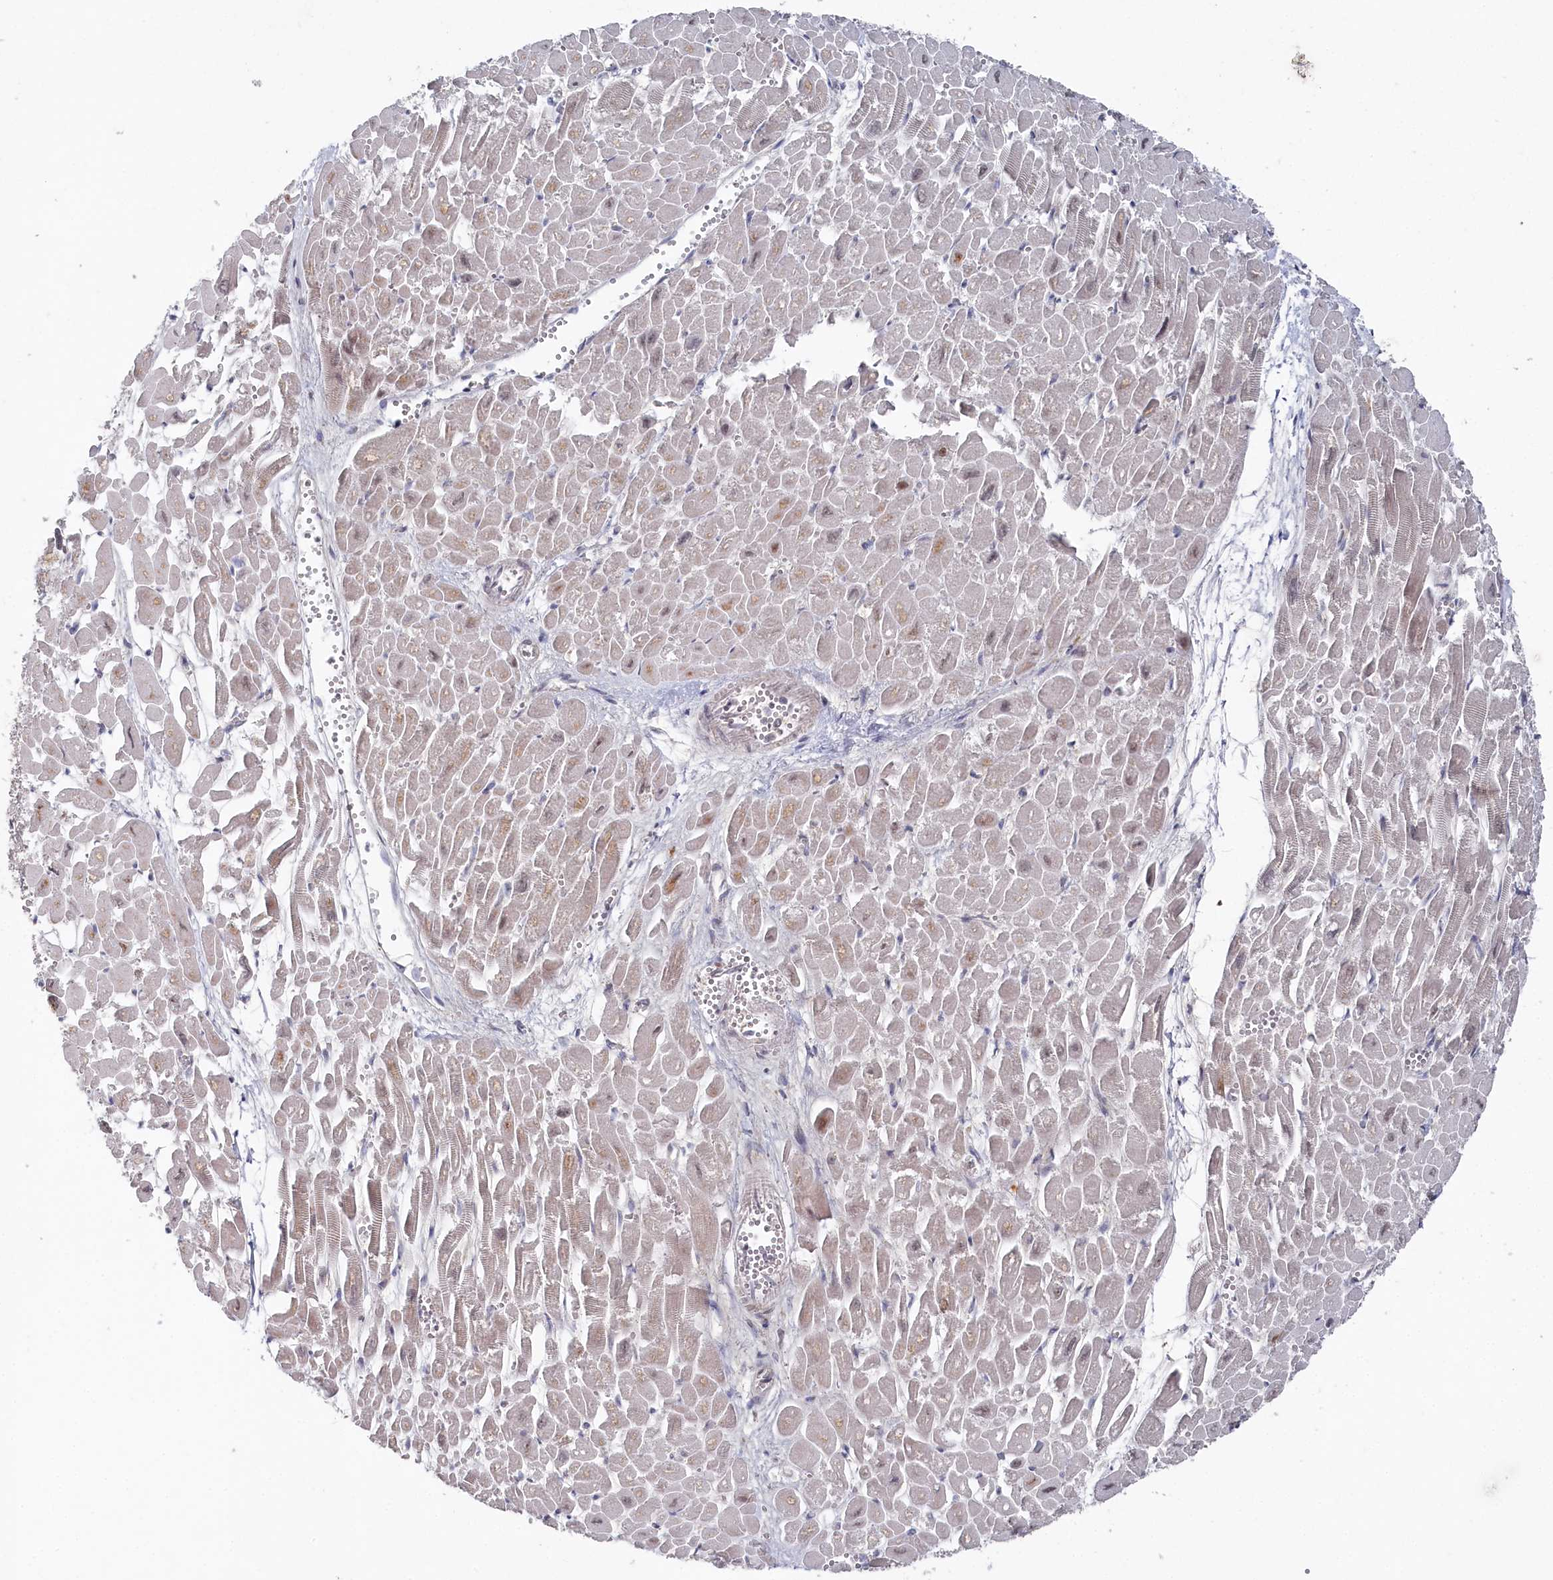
{"staining": {"intensity": "weak", "quantity": "25%-75%", "location": "cytoplasmic/membranous"}, "tissue": "heart muscle", "cell_type": "Cardiomyocytes", "image_type": "normal", "snomed": [{"axis": "morphology", "description": "Normal tissue, NOS"}, {"axis": "topography", "description": "Heart"}], "caption": "Protein expression analysis of normal human heart muscle reveals weak cytoplasmic/membranous staining in approximately 25%-75% of cardiomyocytes. (DAB (3,3'-diaminobenzidine) = brown stain, brightfield microscopy at high magnification).", "gene": "WAPL", "patient": {"sex": "male", "age": 54}}